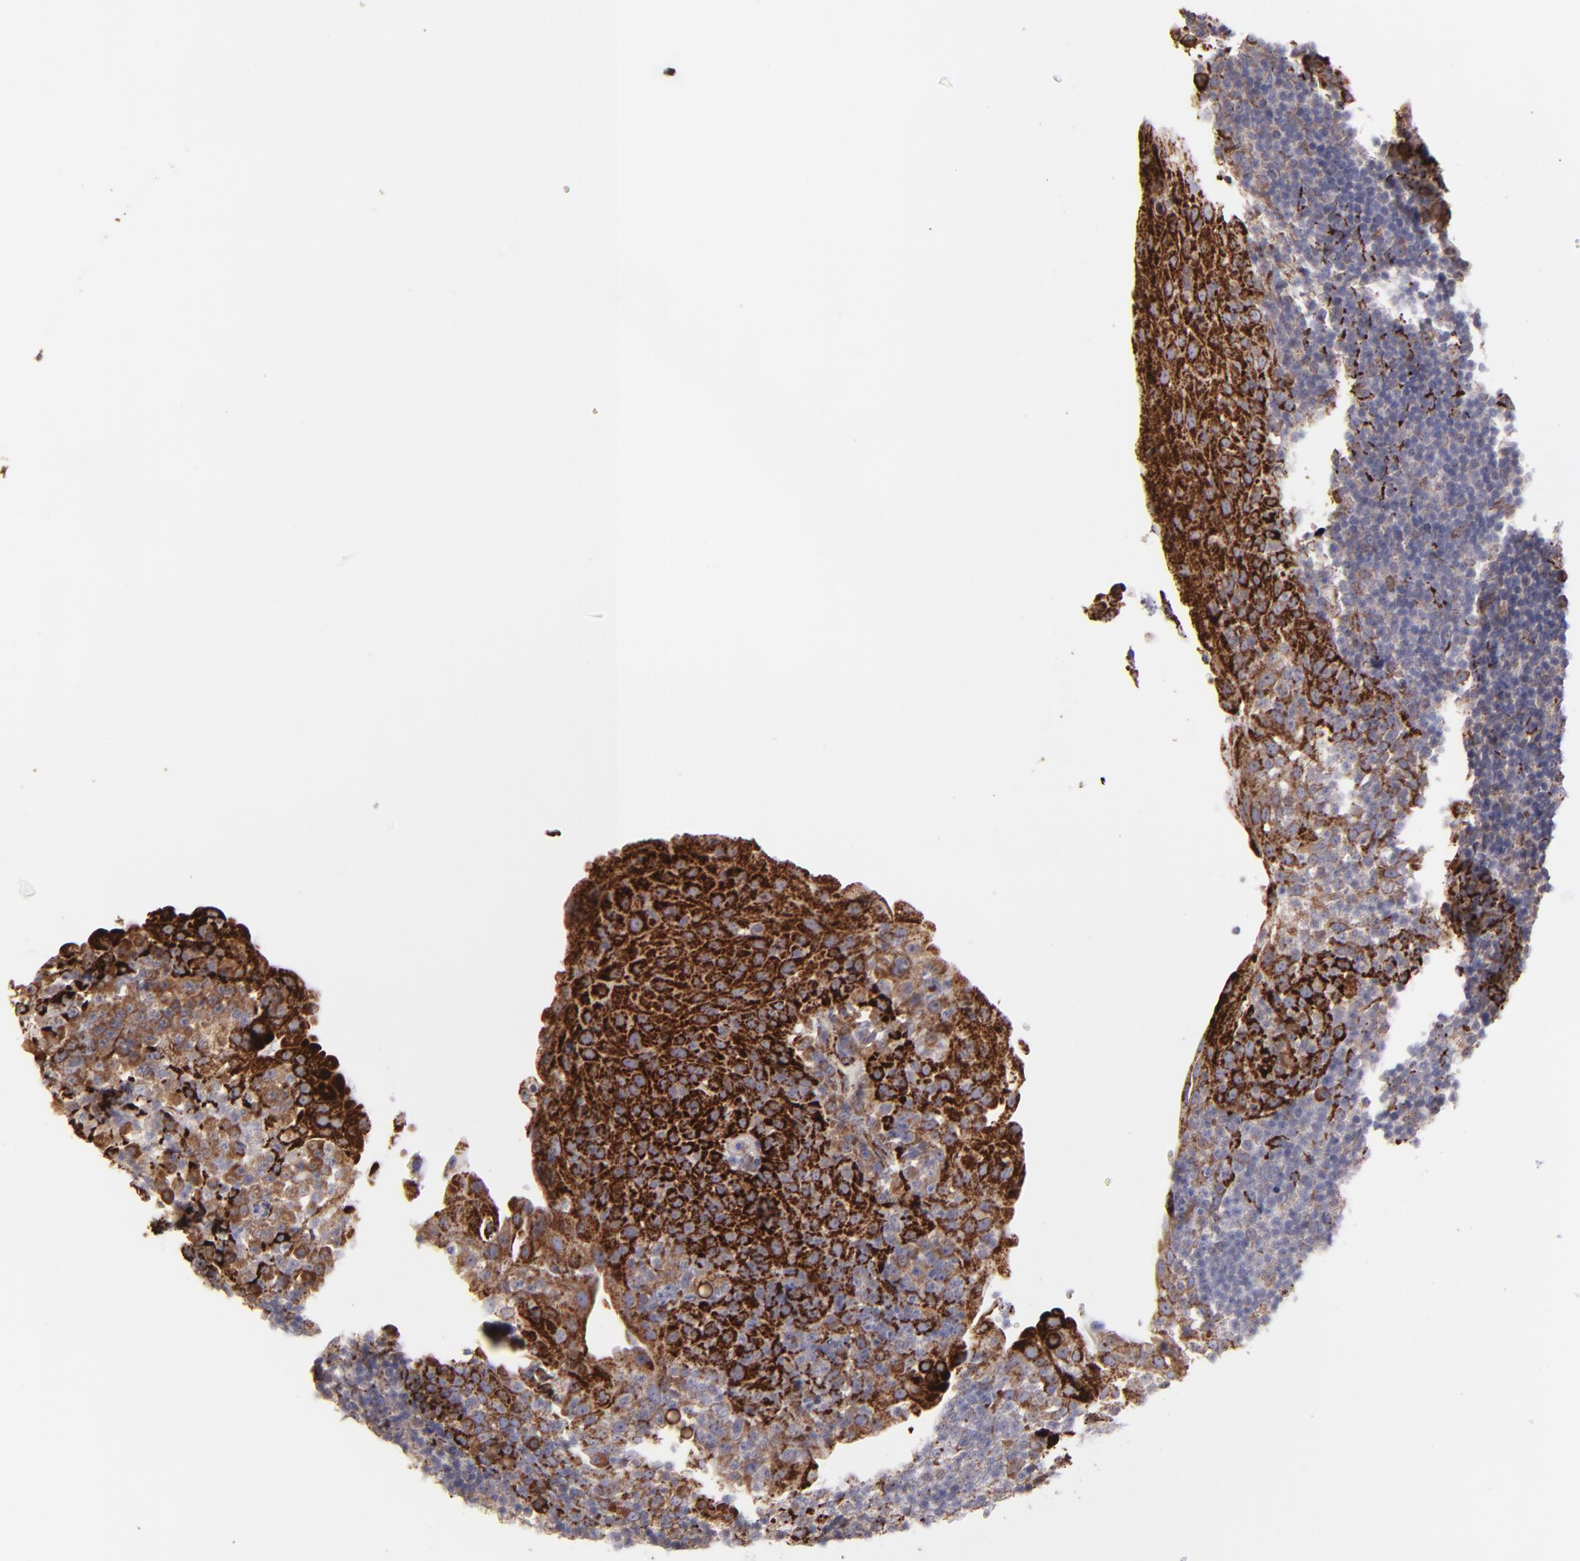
{"staining": {"intensity": "moderate", "quantity": "<25%", "location": "cytoplasmic/membranous"}, "tissue": "tonsil", "cell_type": "Non-germinal center cells", "image_type": "normal", "snomed": [{"axis": "morphology", "description": "Normal tissue, NOS"}, {"axis": "topography", "description": "Tonsil"}], "caption": "DAB (3,3'-diaminobenzidine) immunohistochemical staining of unremarkable human tonsil displays moderate cytoplasmic/membranous protein staining in approximately <25% of non-germinal center cells.", "gene": "MAOB", "patient": {"sex": "female", "age": 40}}